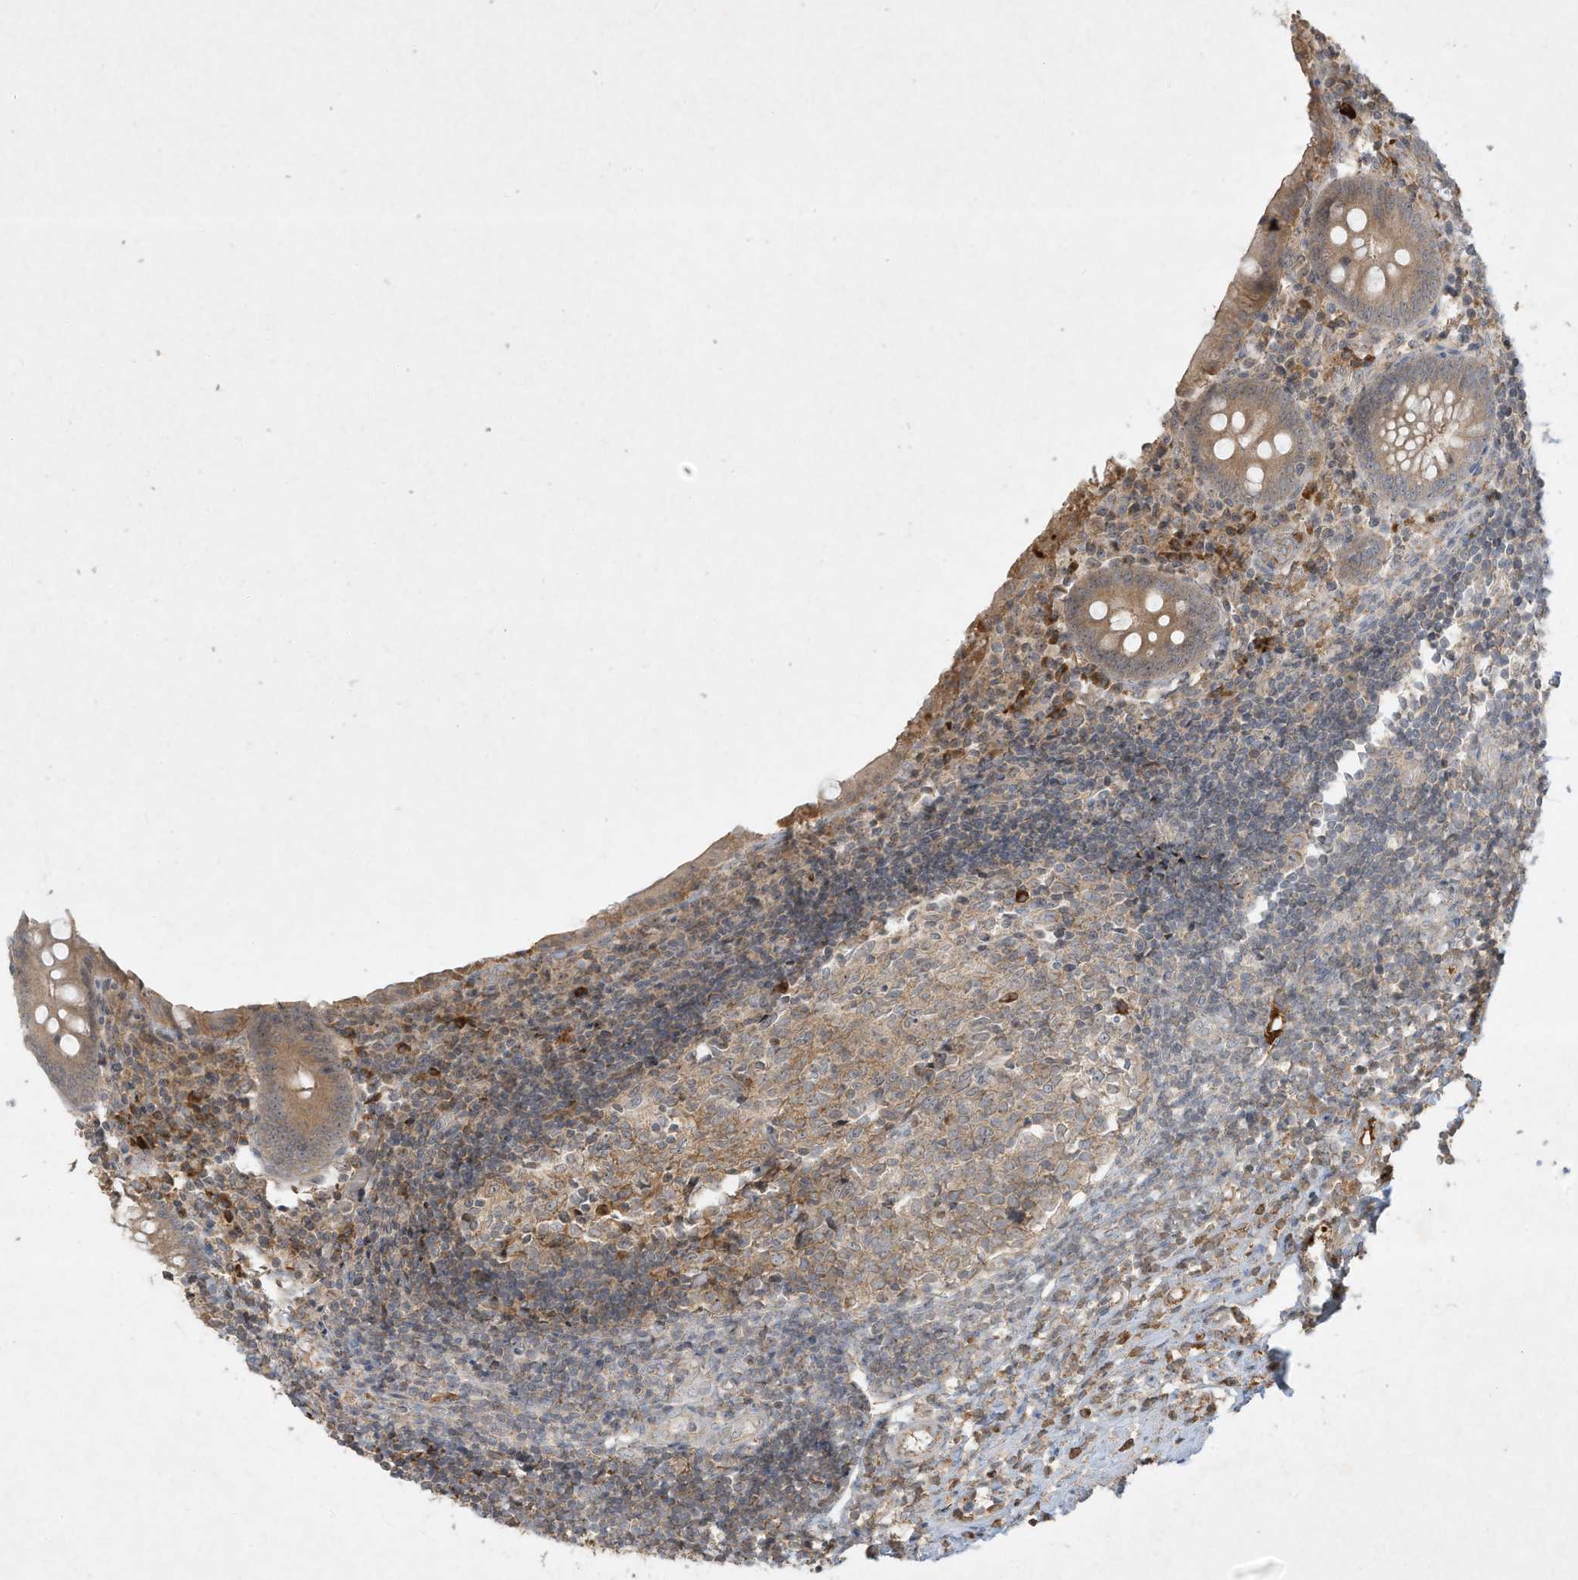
{"staining": {"intensity": "weak", "quantity": "25%-75%", "location": "cytoplasmic/membranous"}, "tissue": "appendix", "cell_type": "Glandular cells", "image_type": "normal", "snomed": [{"axis": "morphology", "description": "Normal tissue, NOS"}, {"axis": "topography", "description": "Appendix"}], "caption": "Immunohistochemical staining of normal appendix shows 25%-75% levels of weak cytoplasmic/membranous protein positivity in approximately 25%-75% of glandular cells. (IHC, brightfield microscopy, high magnification).", "gene": "FETUB", "patient": {"sex": "female", "age": 17}}